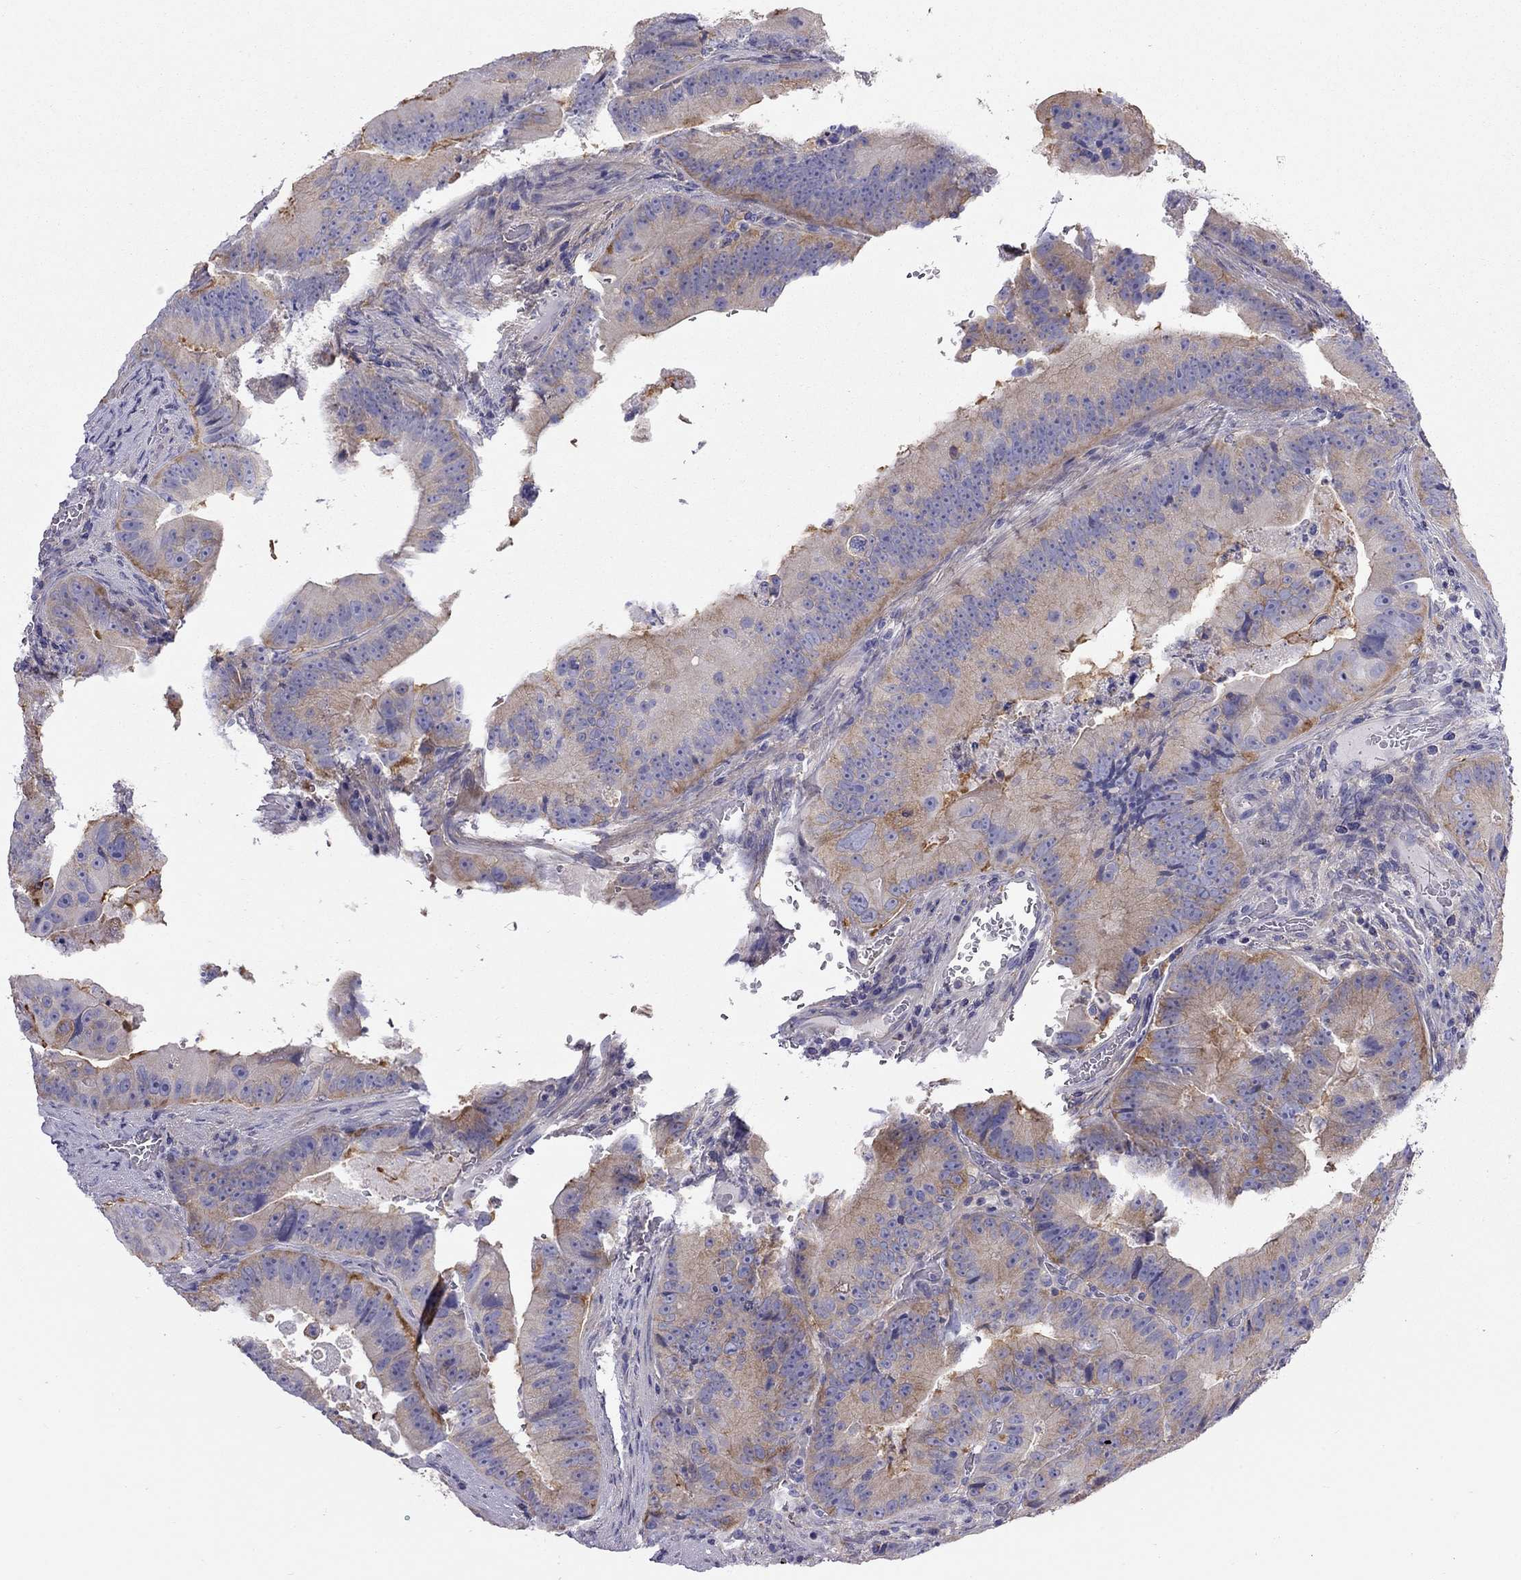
{"staining": {"intensity": "moderate", "quantity": ">75%", "location": "cytoplasmic/membranous"}, "tissue": "colorectal cancer", "cell_type": "Tumor cells", "image_type": "cancer", "snomed": [{"axis": "morphology", "description": "Adenocarcinoma, NOS"}, {"axis": "topography", "description": "Colon"}], "caption": "Immunohistochemistry image of human colorectal cancer stained for a protein (brown), which shows medium levels of moderate cytoplasmic/membranous positivity in about >75% of tumor cells.", "gene": "ALOX15B", "patient": {"sex": "female", "age": 86}}